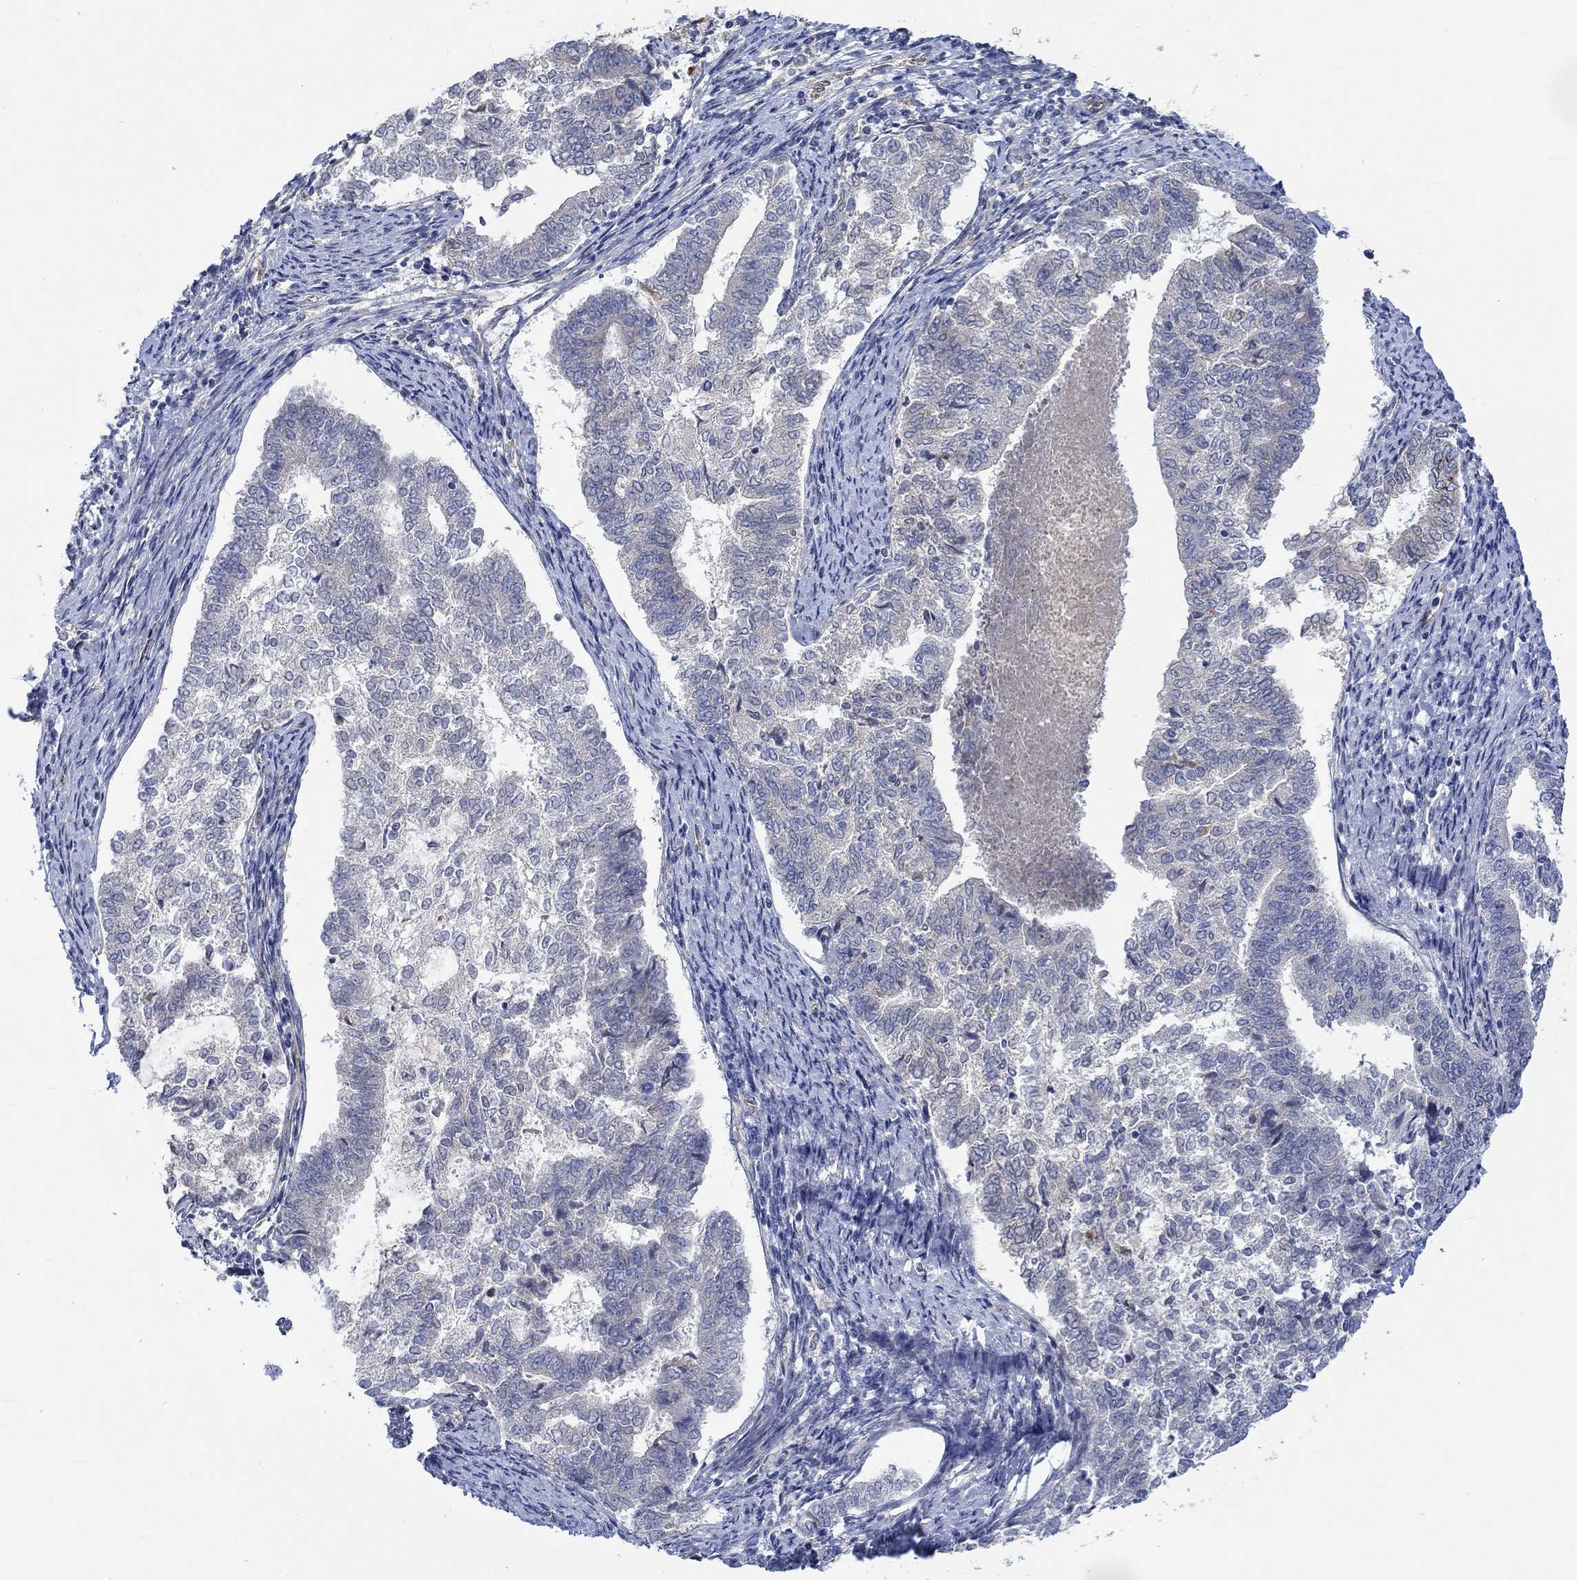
{"staining": {"intensity": "negative", "quantity": "none", "location": "none"}, "tissue": "endometrial cancer", "cell_type": "Tumor cells", "image_type": "cancer", "snomed": [{"axis": "morphology", "description": "Adenocarcinoma, NOS"}, {"axis": "topography", "description": "Endometrium"}], "caption": "IHC of human adenocarcinoma (endometrial) demonstrates no staining in tumor cells. (DAB immunohistochemistry (IHC) visualized using brightfield microscopy, high magnification).", "gene": "CAMK1D", "patient": {"sex": "female", "age": 65}}